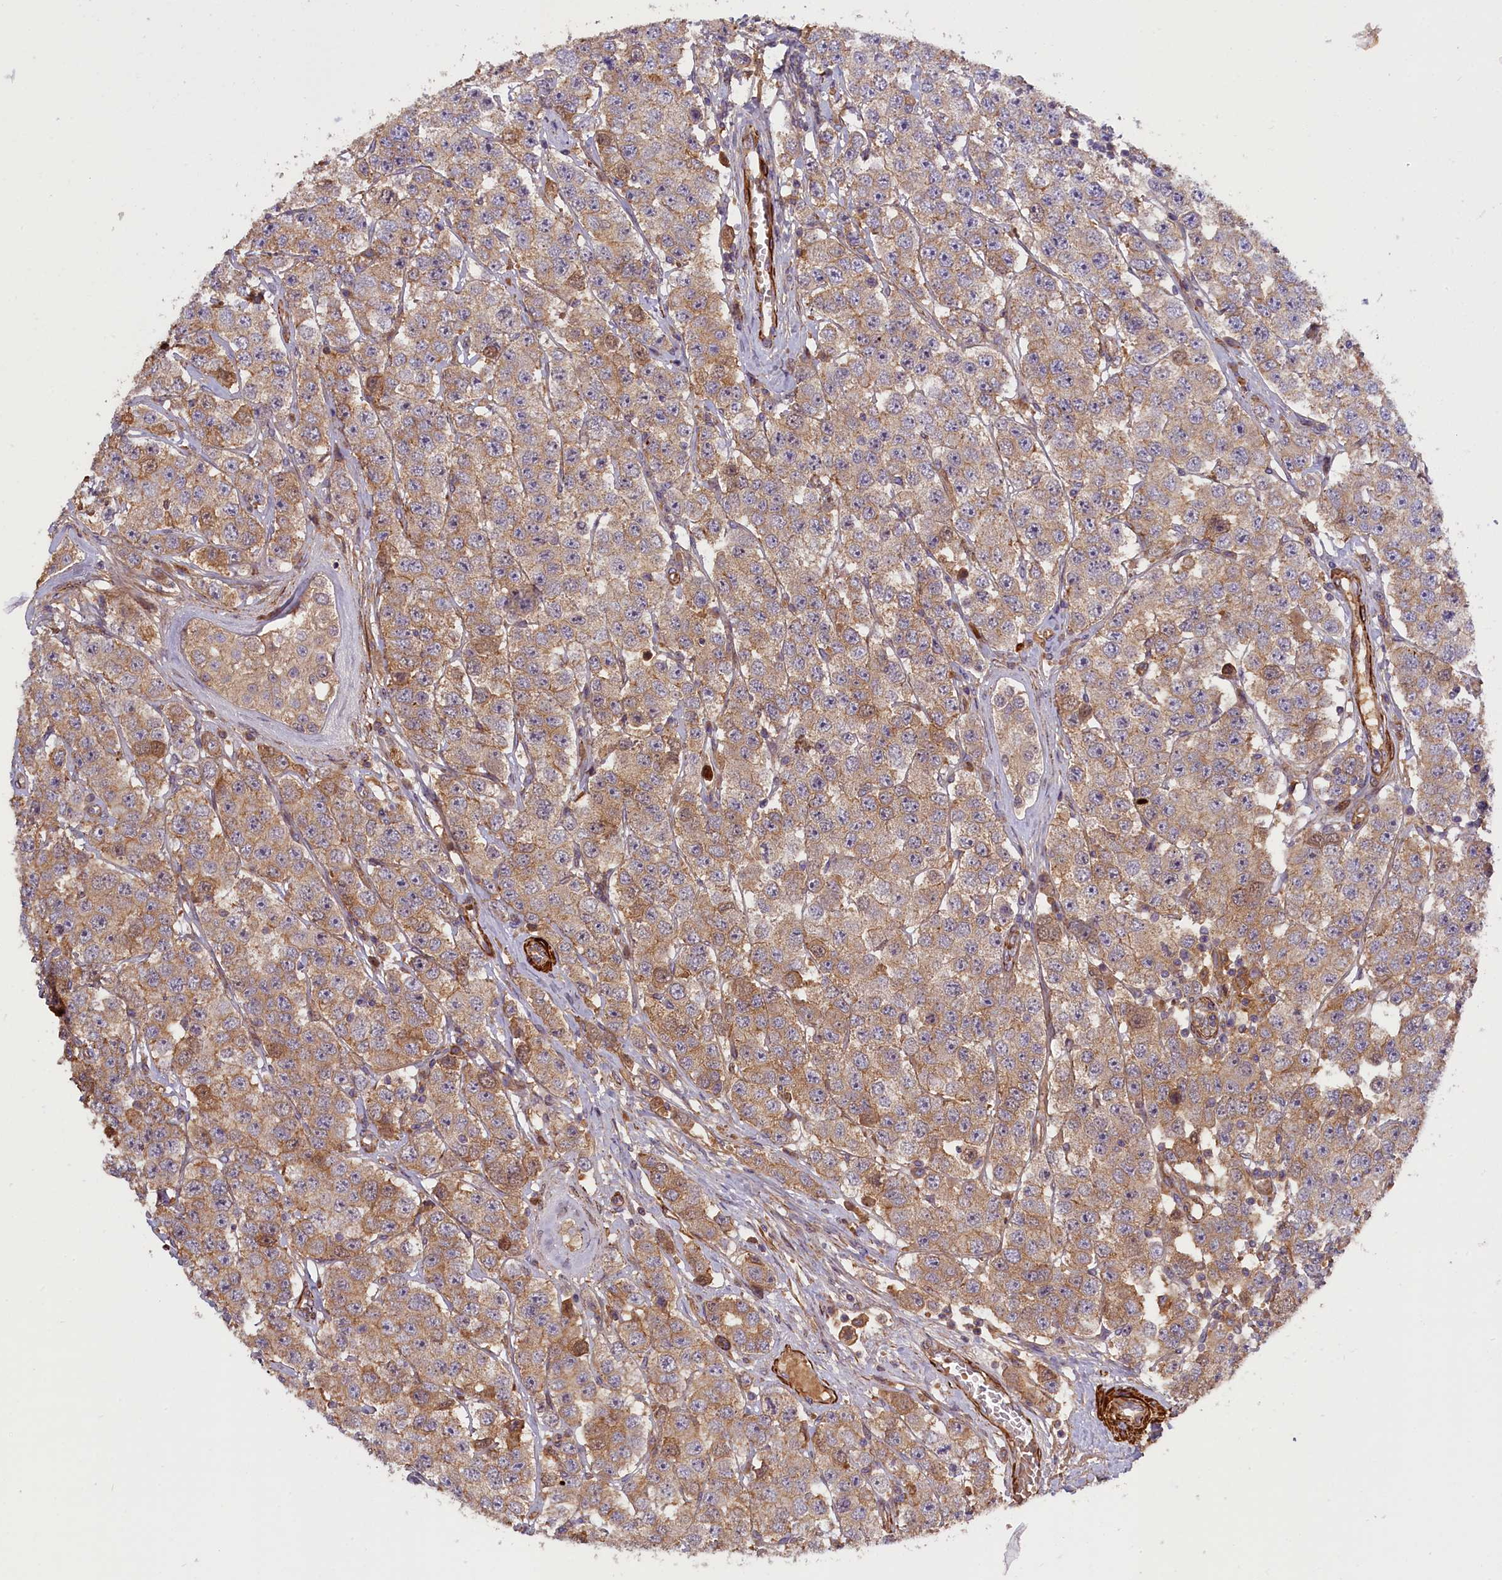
{"staining": {"intensity": "weak", "quantity": ">75%", "location": "cytoplasmic/membranous"}, "tissue": "testis cancer", "cell_type": "Tumor cells", "image_type": "cancer", "snomed": [{"axis": "morphology", "description": "Seminoma, NOS"}, {"axis": "topography", "description": "Testis"}], "caption": "Testis cancer (seminoma) stained for a protein demonstrates weak cytoplasmic/membranous positivity in tumor cells. (brown staining indicates protein expression, while blue staining denotes nuclei).", "gene": "FUZ", "patient": {"sex": "male", "age": 28}}